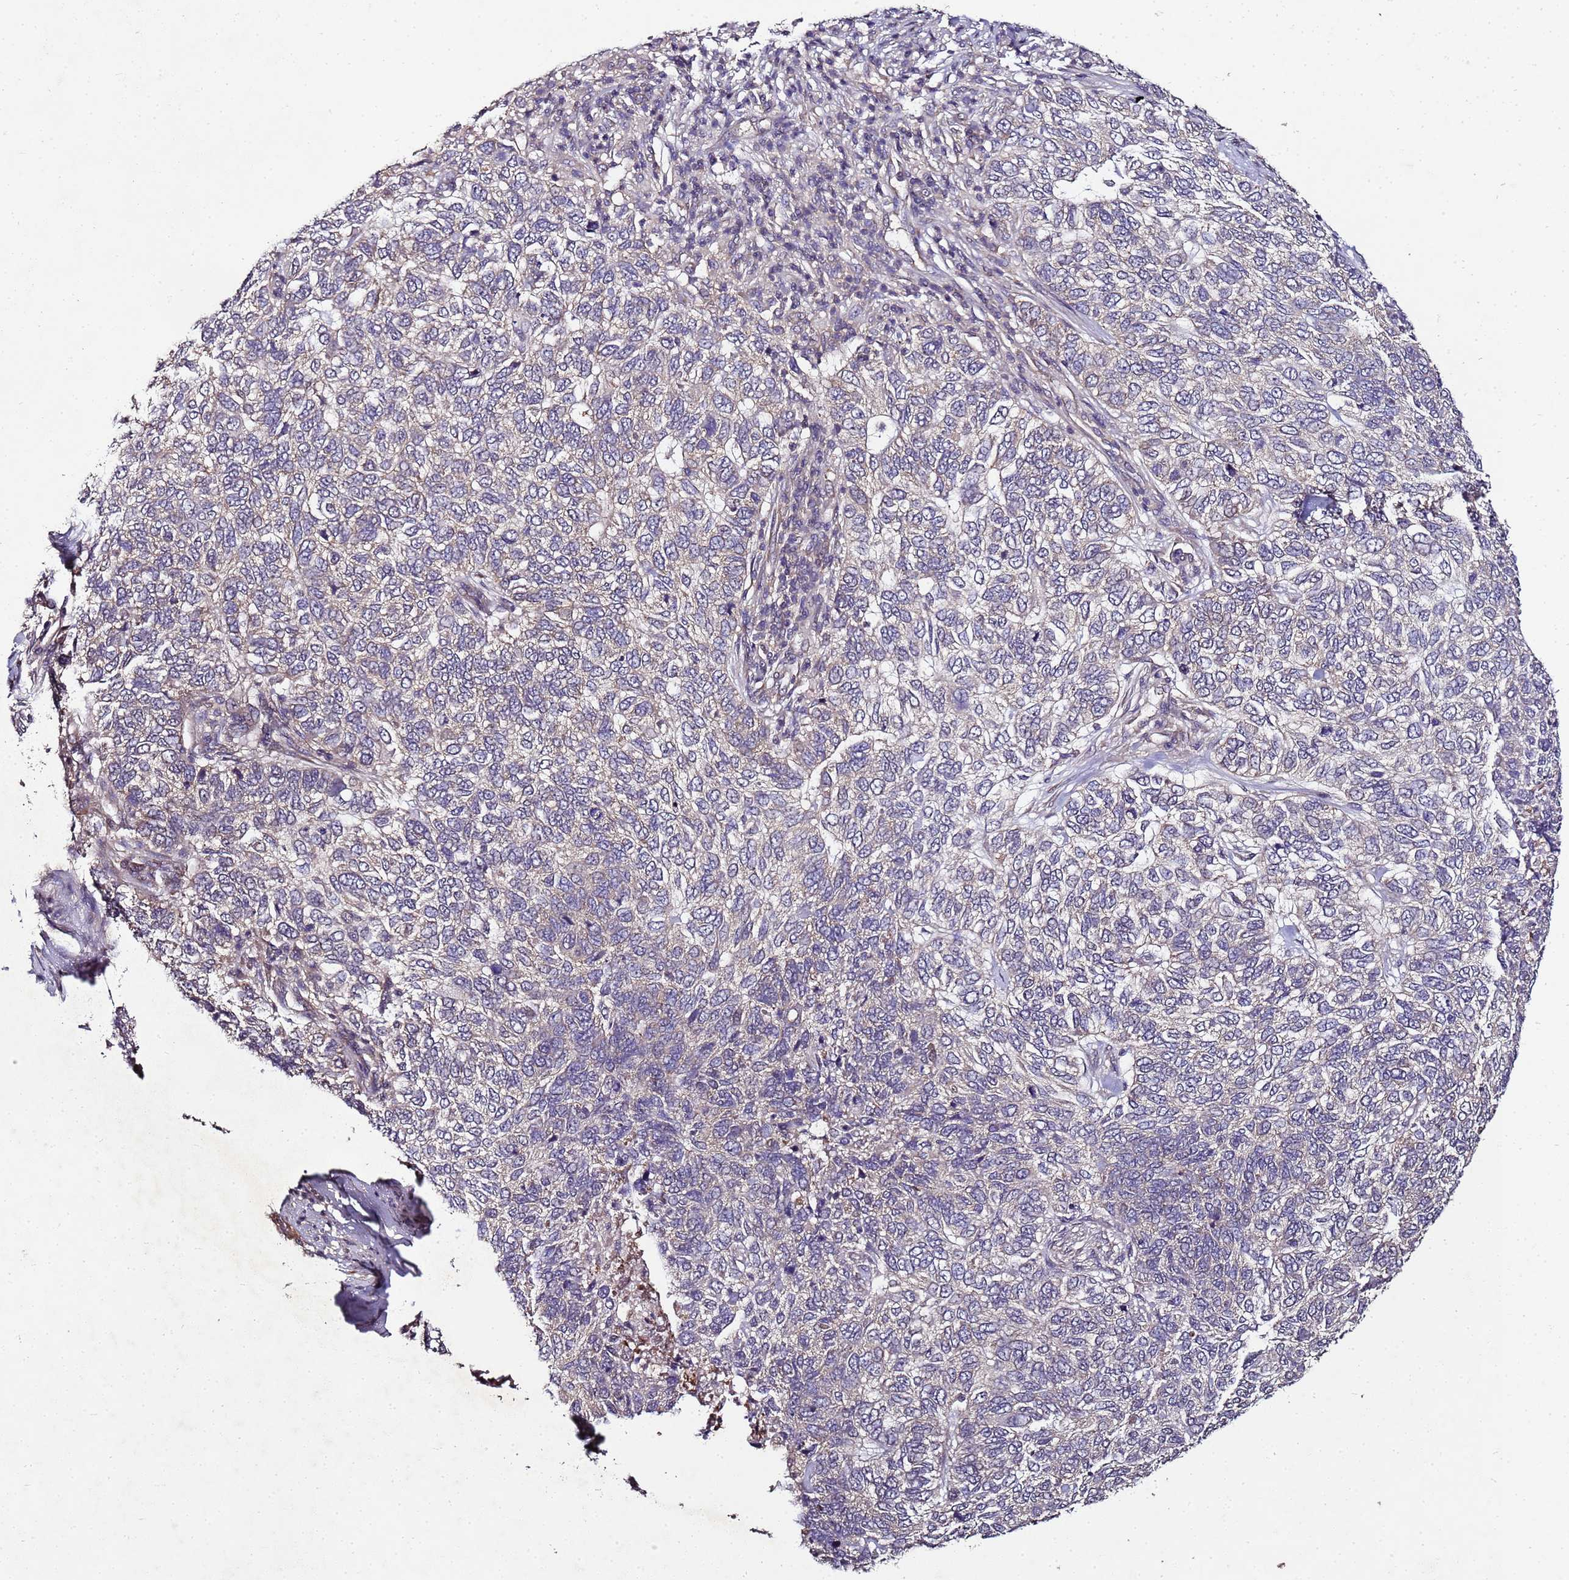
{"staining": {"intensity": "negative", "quantity": "none", "location": "none"}, "tissue": "skin cancer", "cell_type": "Tumor cells", "image_type": "cancer", "snomed": [{"axis": "morphology", "description": "Basal cell carcinoma"}, {"axis": "topography", "description": "Skin"}], "caption": "Protein analysis of skin cancer (basal cell carcinoma) exhibits no significant positivity in tumor cells.", "gene": "ANKRD17", "patient": {"sex": "female", "age": 65}}